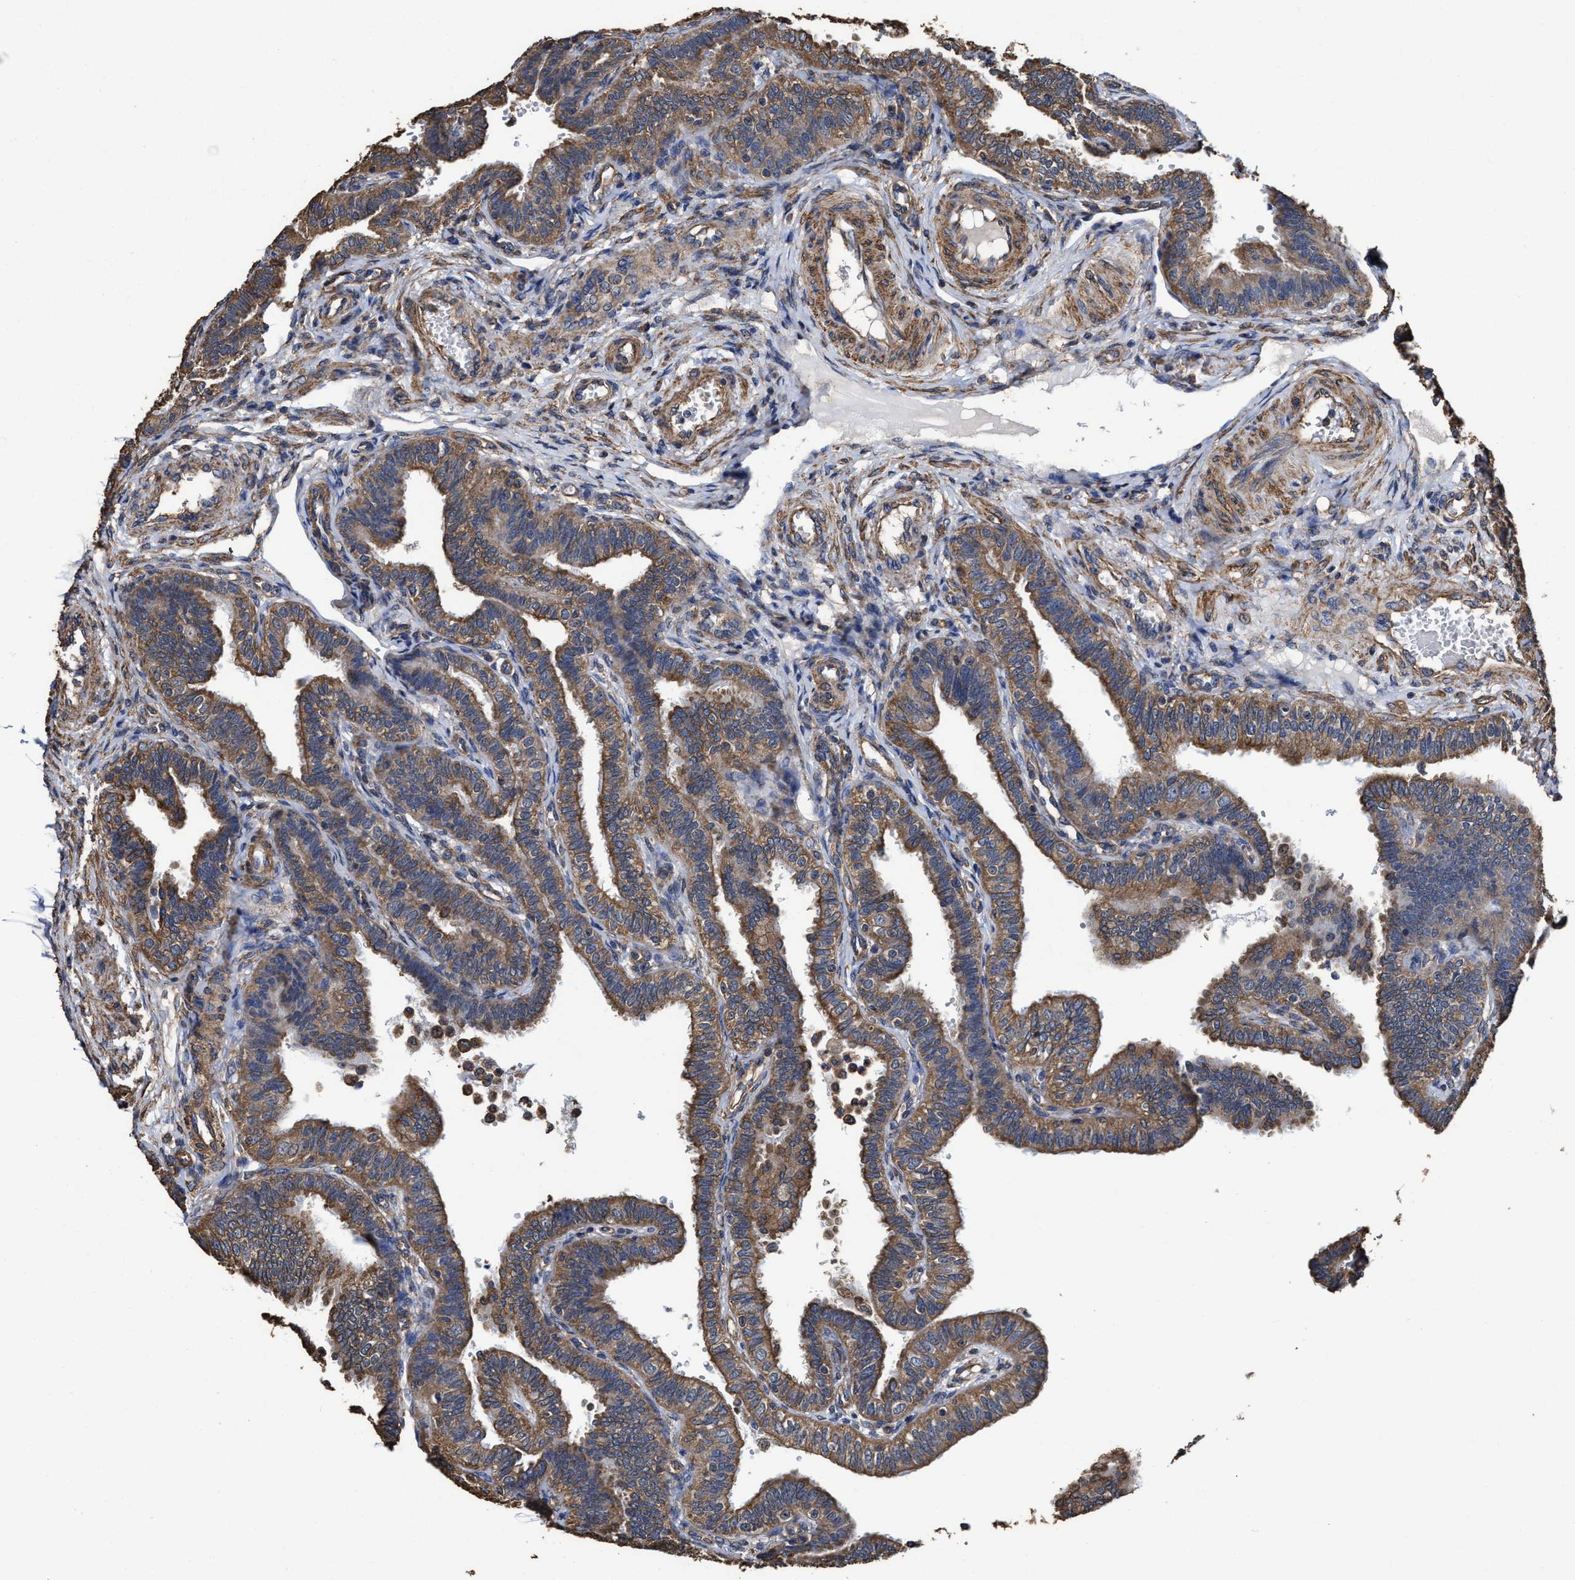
{"staining": {"intensity": "moderate", "quantity": ">75%", "location": "cytoplasmic/membranous"}, "tissue": "fallopian tube", "cell_type": "Glandular cells", "image_type": "normal", "snomed": [{"axis": "morphology", "description": "Normal tissue, NOS"}, {"axis": "topography", "description": "Fallopian tube"}, {"axis": "topography", "description": "Placenta"}], "caption": "Glandular cells reveal medium levels of moderate cytoplasmic/membranous expression in about >75% of cells in unremarkable fallopian tube.", "gene": "SFXN4", "patient": {"sex": "female", "age": 34}}